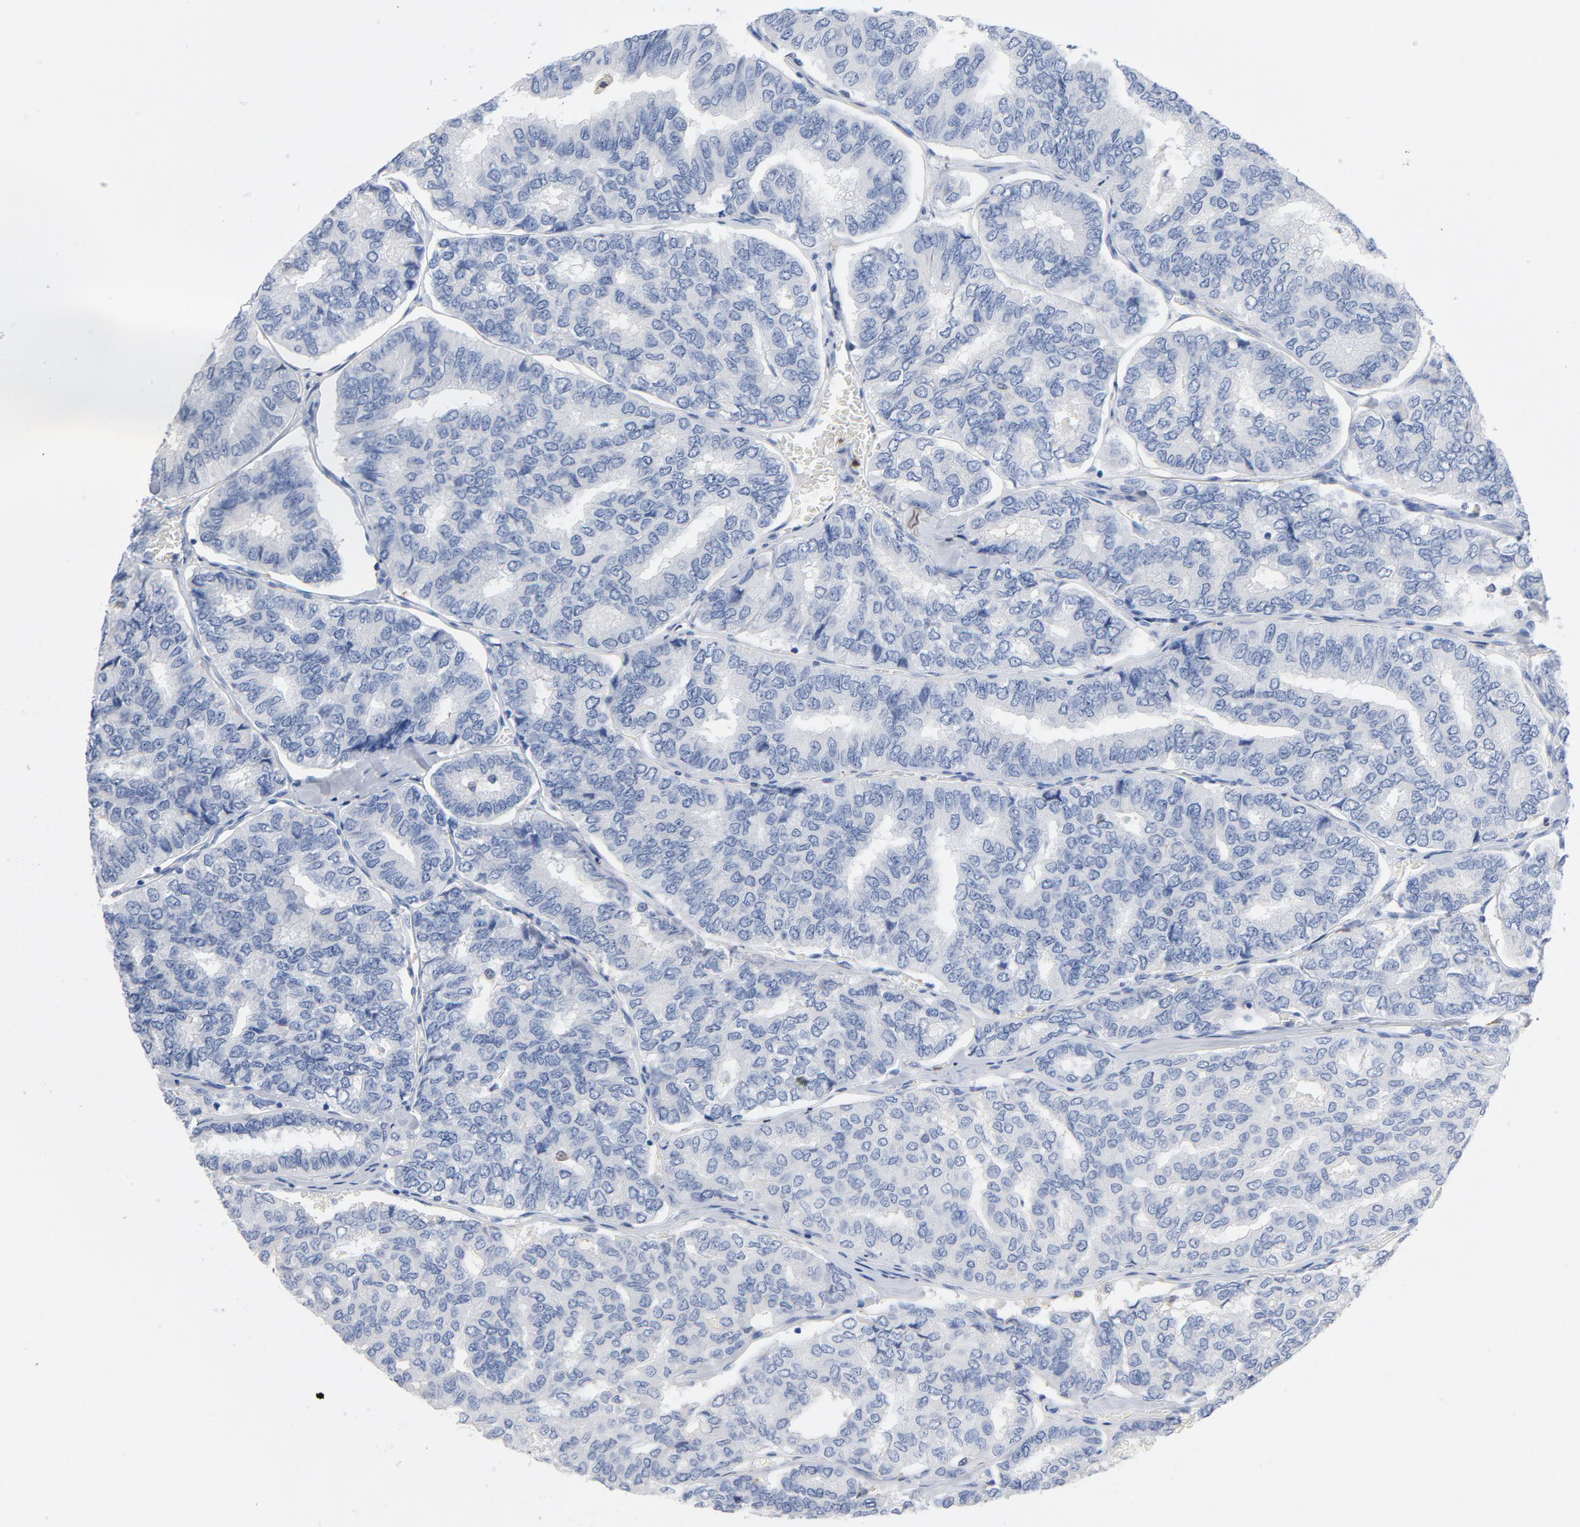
{"staining": {"intensity": "negative", "quantity": "none", "location": "none"}, "tissue": "thyroid cancer", "cell_type": "Tumor cells", "image_type": "cancer", "snomed": [{"axis": "morphology", "description": "Papillary adenocarcinoma, NOS"}, {"axis": "topography", "description": "Thyroid gland"}], "caption": "This is an IHC histopathology image of thyroid cancer (papillary adenocarcinoma). There is no positivity in tumor cells.", "gene": "NCF1", "patient": {"sex": "female", "age": 35}}